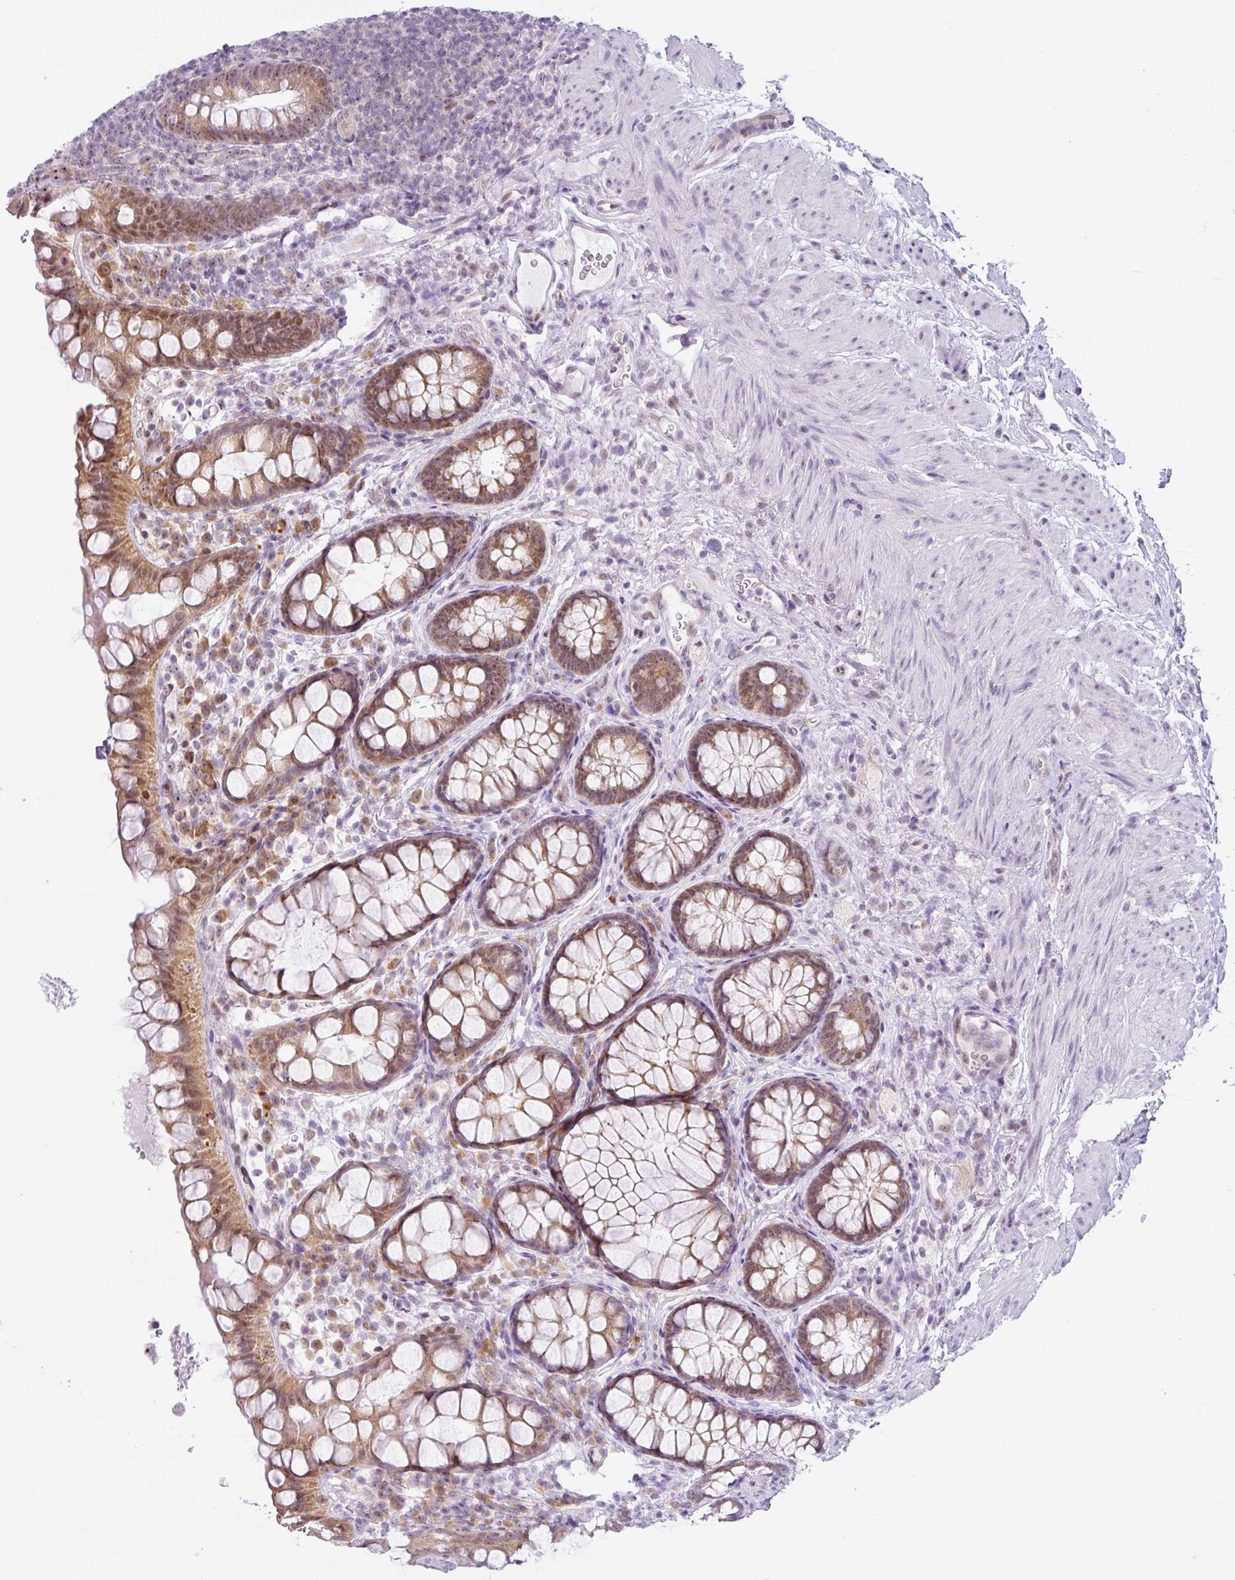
{"staining": {"intensity": "moderate", "quantity": ">75%", "location": "cytoplasmic/membranous,nuclear"}, "tissue": "rectum", "cell_type": "Glandular cells", "image_type": "normal", "snomed": [{"axis": "morphology", "description": "Normal tissue, NOS"}, {"axis": "topography", "description": "Rectum"}, {"axis": "topography", "description": "Peripheral nerve tissue"}], "caption": "Glandular cells show medium levels of moderate cytoplasmic/membranous,nuclear expression in about >75% of cells in unremarkable rectum. (Brightfield microscopy of DAB IHC at high magnification).", "gene": "NDUFB2", "patient": {"sex": "female", "age": 69}}